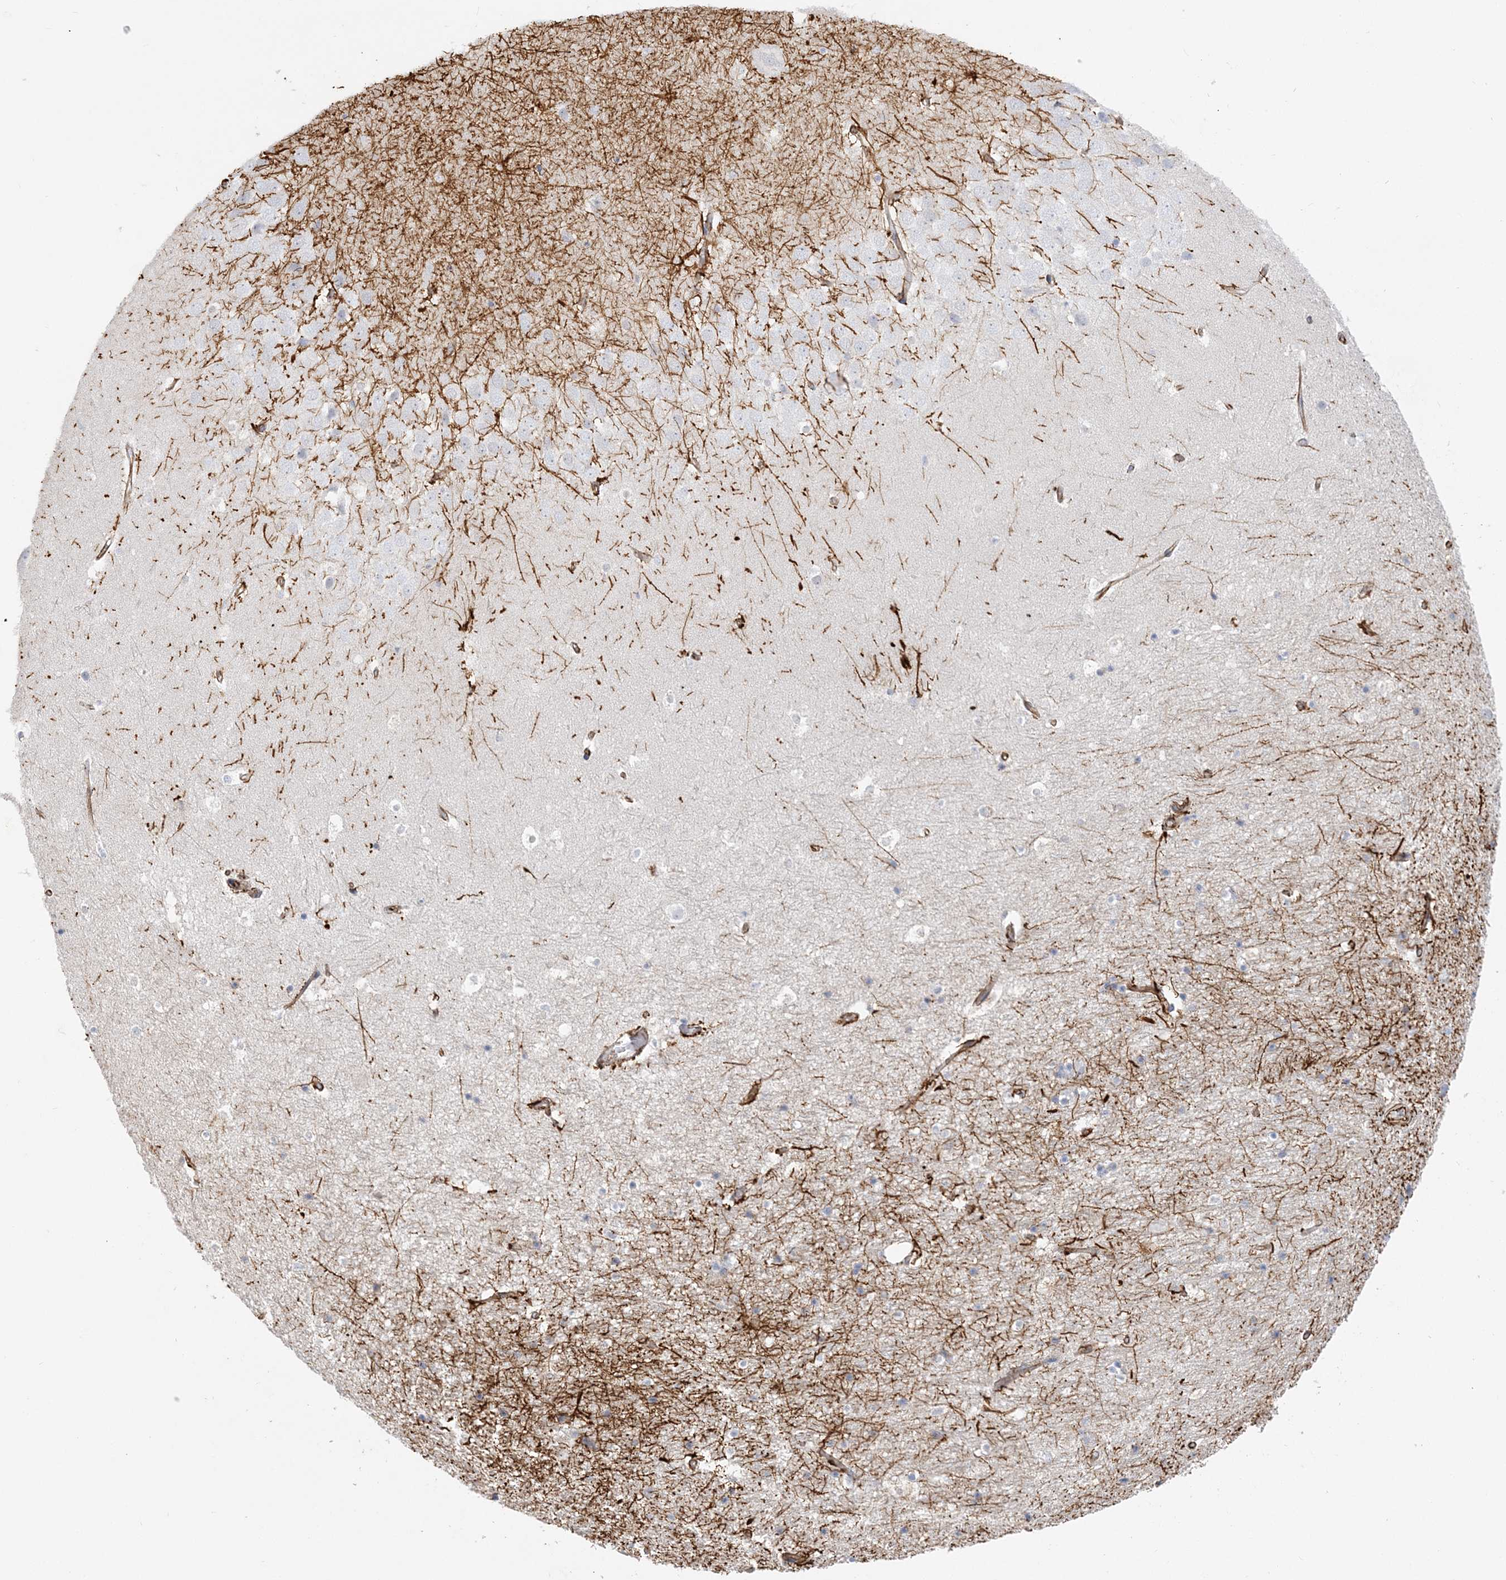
{"staining": {"intensity": "negative", "quantity": "none", "location": "none"}, "tissue": "hippocampus", "cell_type": "Glial cells", "image_type": "normal", "snomed": [{"axis": "morphology", "description": "Normal tissue, NOS"}, {"axis": "topography", "description": "Hippocampus"}], "caption": "Immunohistochemistry (IHC) of unremarkable human hippocampus exhibits no staining in glial cells. Brightfield microscopy of immunohistochemistry stained with DAB (brown) and hematoxylin (blue), captured at high magnification.", "gene": "SCLT1", "patient": {"sex": "female", "age": 52}}